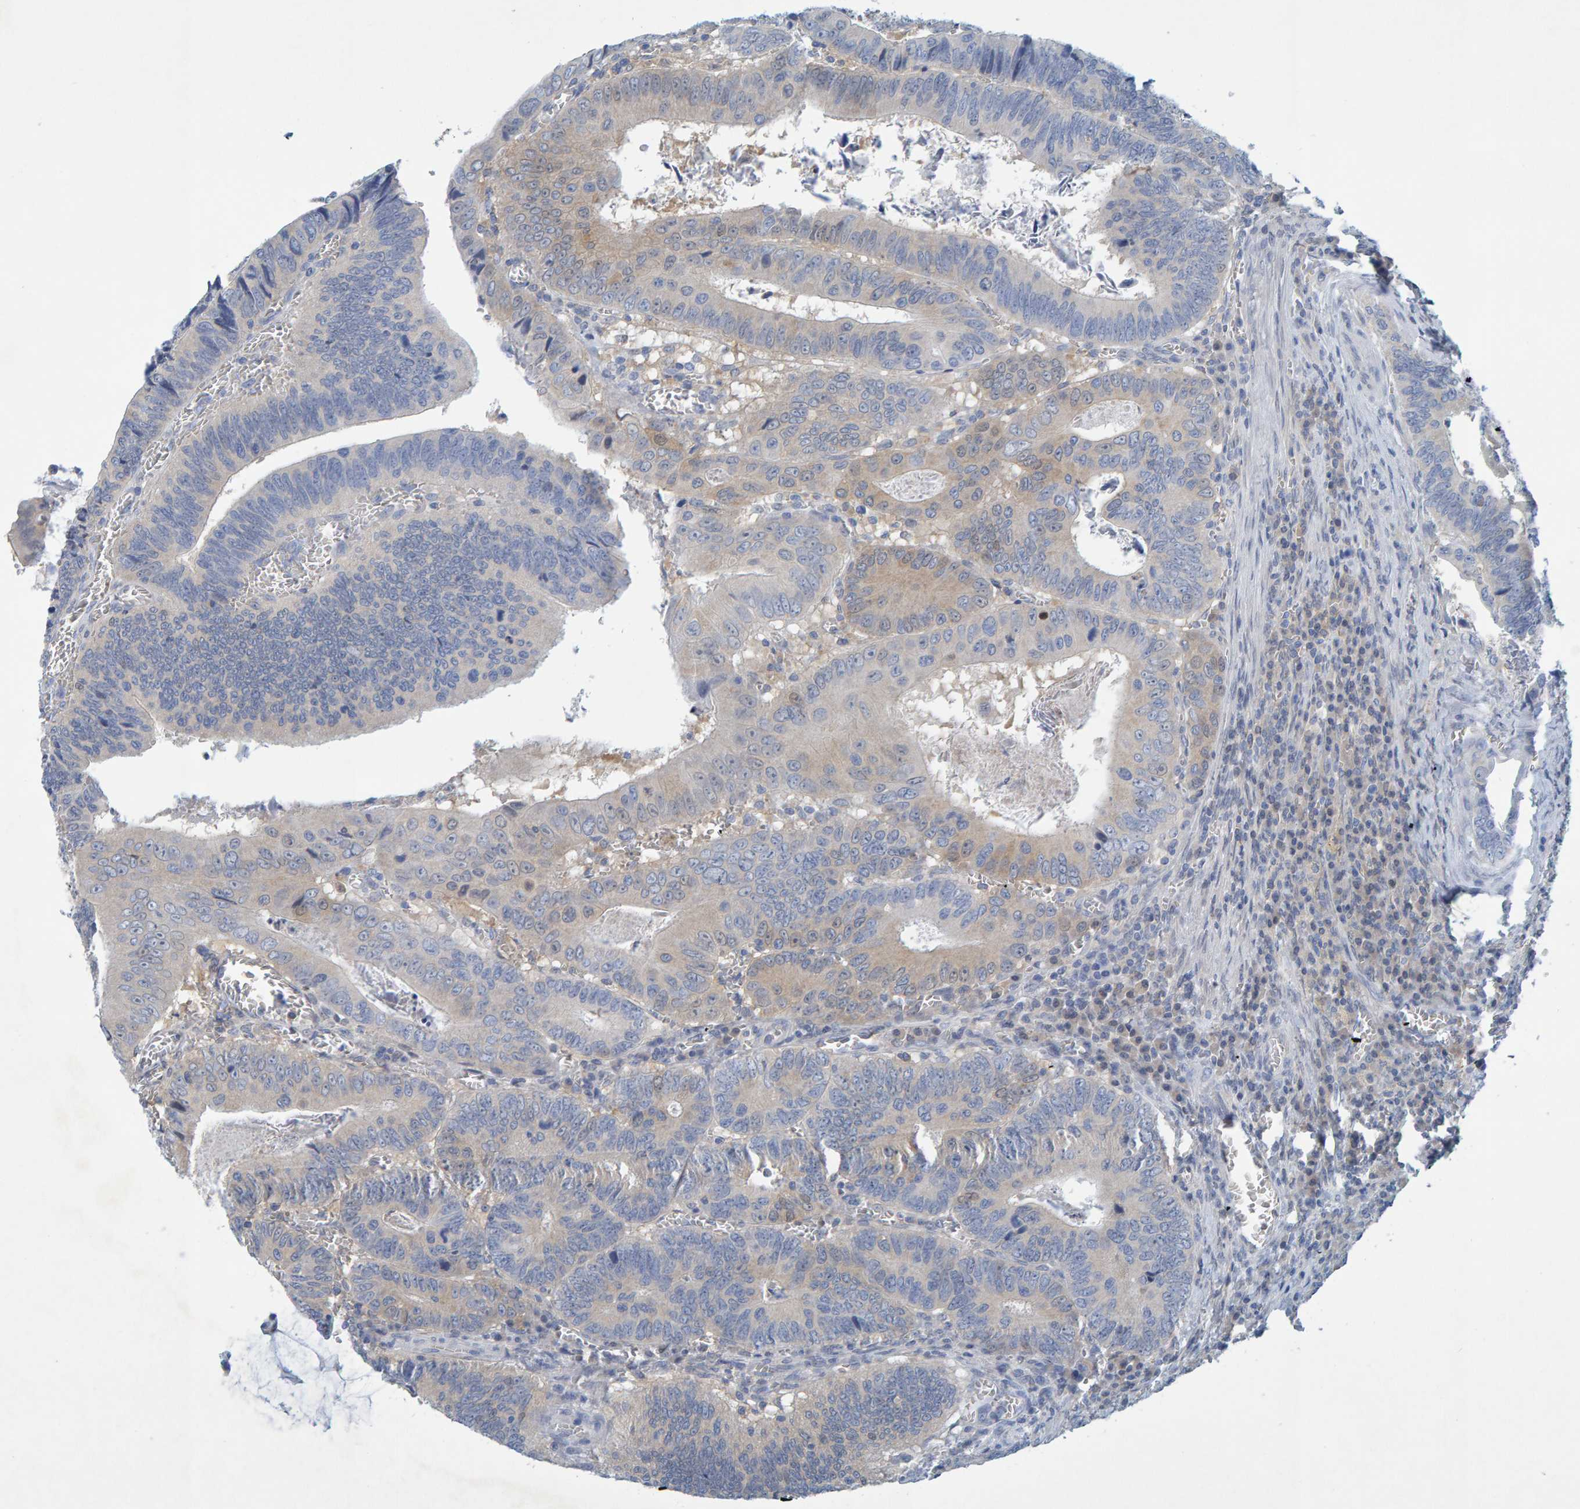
{"staining": {"intensity": "weak", "quantity": "<25%", "location": "cytoplasmic/membranous"}, "tissue": "colorectal cancer", "cell_type": "Tumor cells", "image_type": "cancer", "snomed": [{"axis": "morphology", "description": "Inflammation, NOS"}, {"axis": "morphology", "description": "Adenocarcinoma, NOS"}, {"axis": "topography", "description": "Colon"}], "caption": "Immunohistochemical staining of colorectal cancer (adenocarcinoma) demonstrates no significant staining in tumor cells.", "gene": "ALAD", "patient": {"sex": "male", "age": 72}}